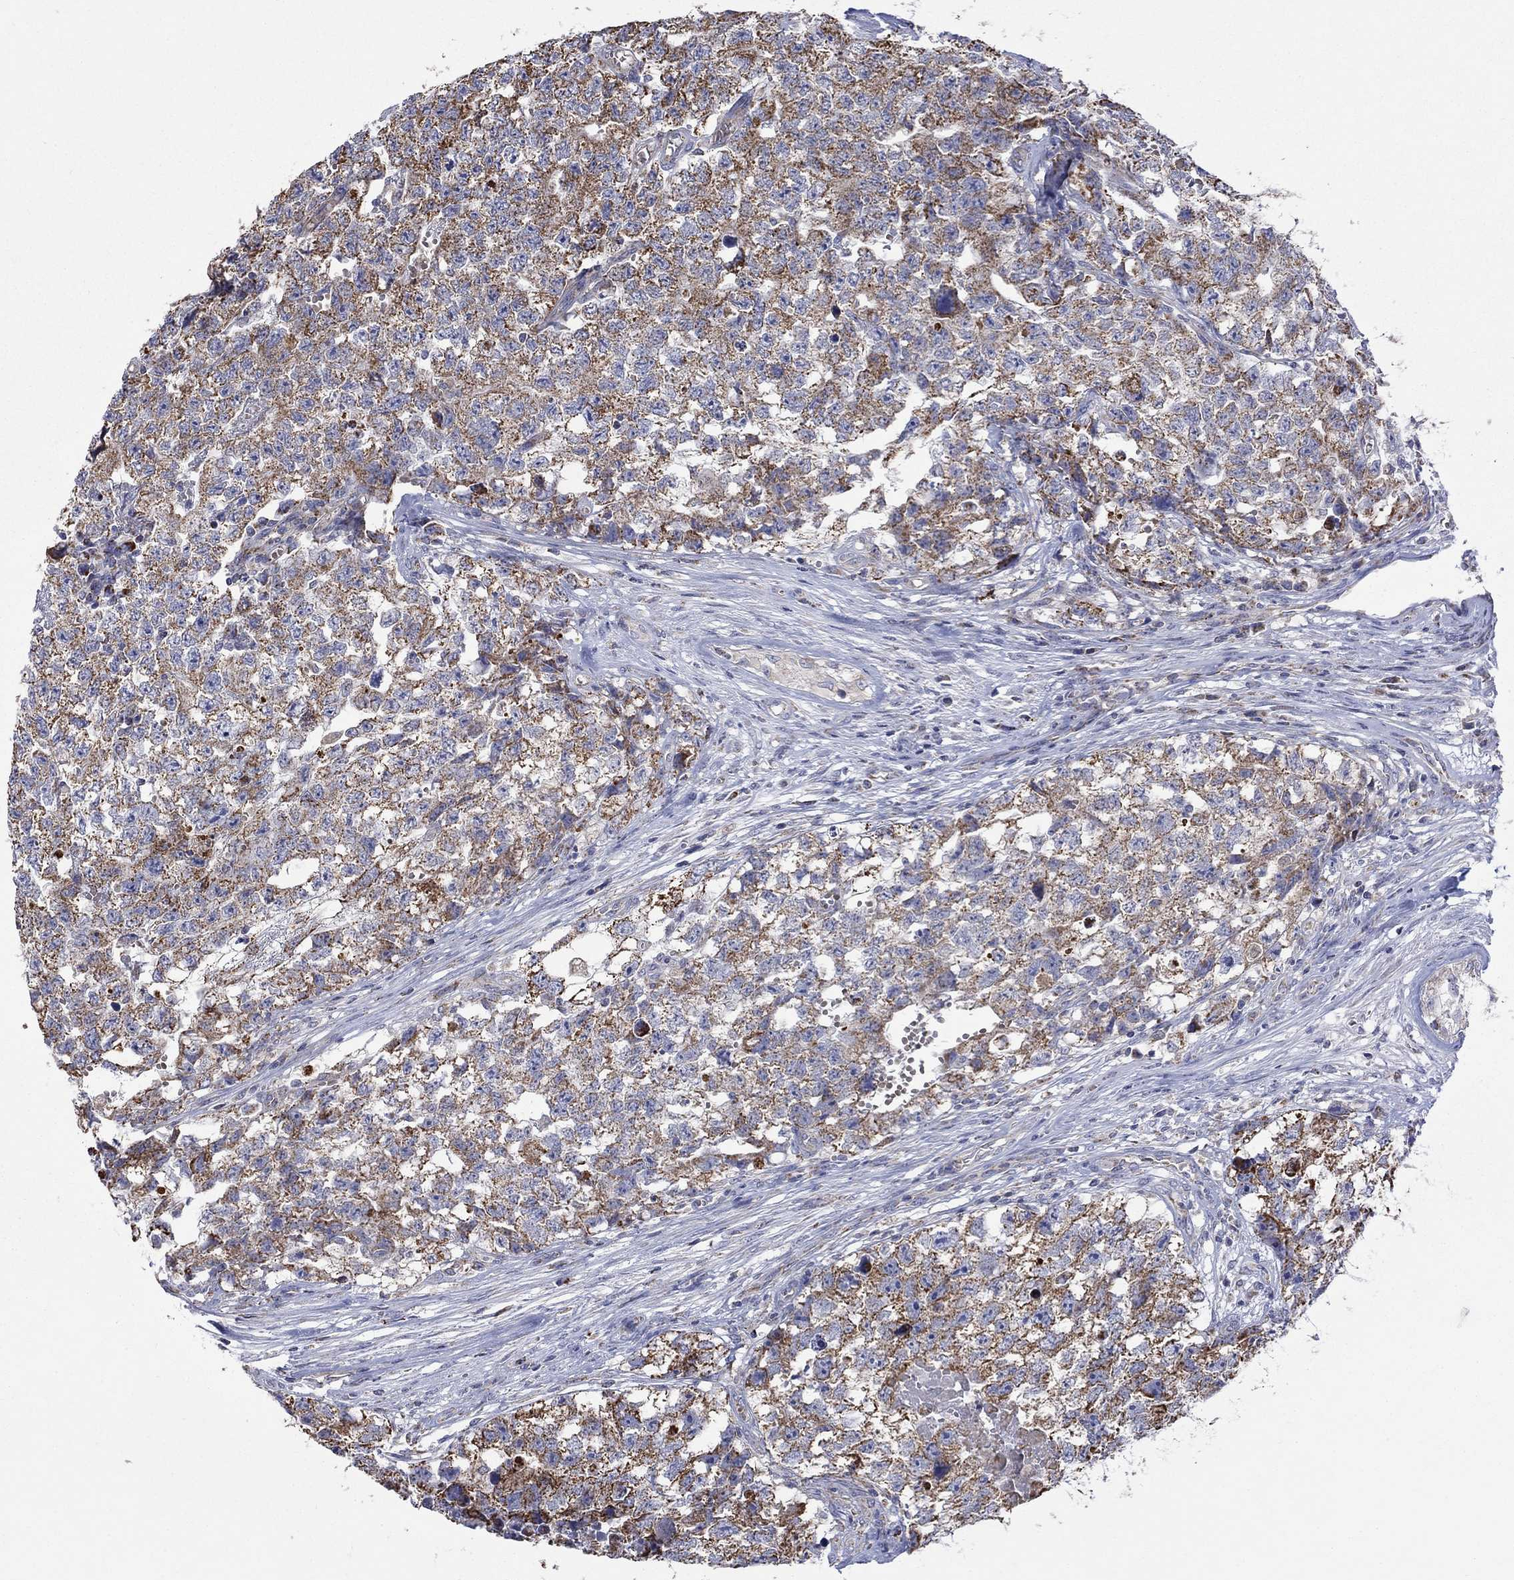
{"staining": {"intensity": "moderate", "quantity": ">75%", "location": "cytoplasmic/membranous"}, "tissue": "testis cancer", "cell_type": "Tumor cells", "image_type": "cancer", "snomed": [{"axis": "morphology", "description": "Seminoma, NOS"}, {"axis": "morphology", "description": "Carcinoma, Embryonal, NOS"}, {"axis": "topography", "description": "Testis"}], "caption": "Protein positivity by immunohistochemistry displays moderate cytoplasmic/membranous positivity in approximately >75% of tumor cells in embryonal carcinoma (testis). Nuclei are stained in blue.", "gene": "HPS5", "patient": {"sex": "male", "age": 22}}